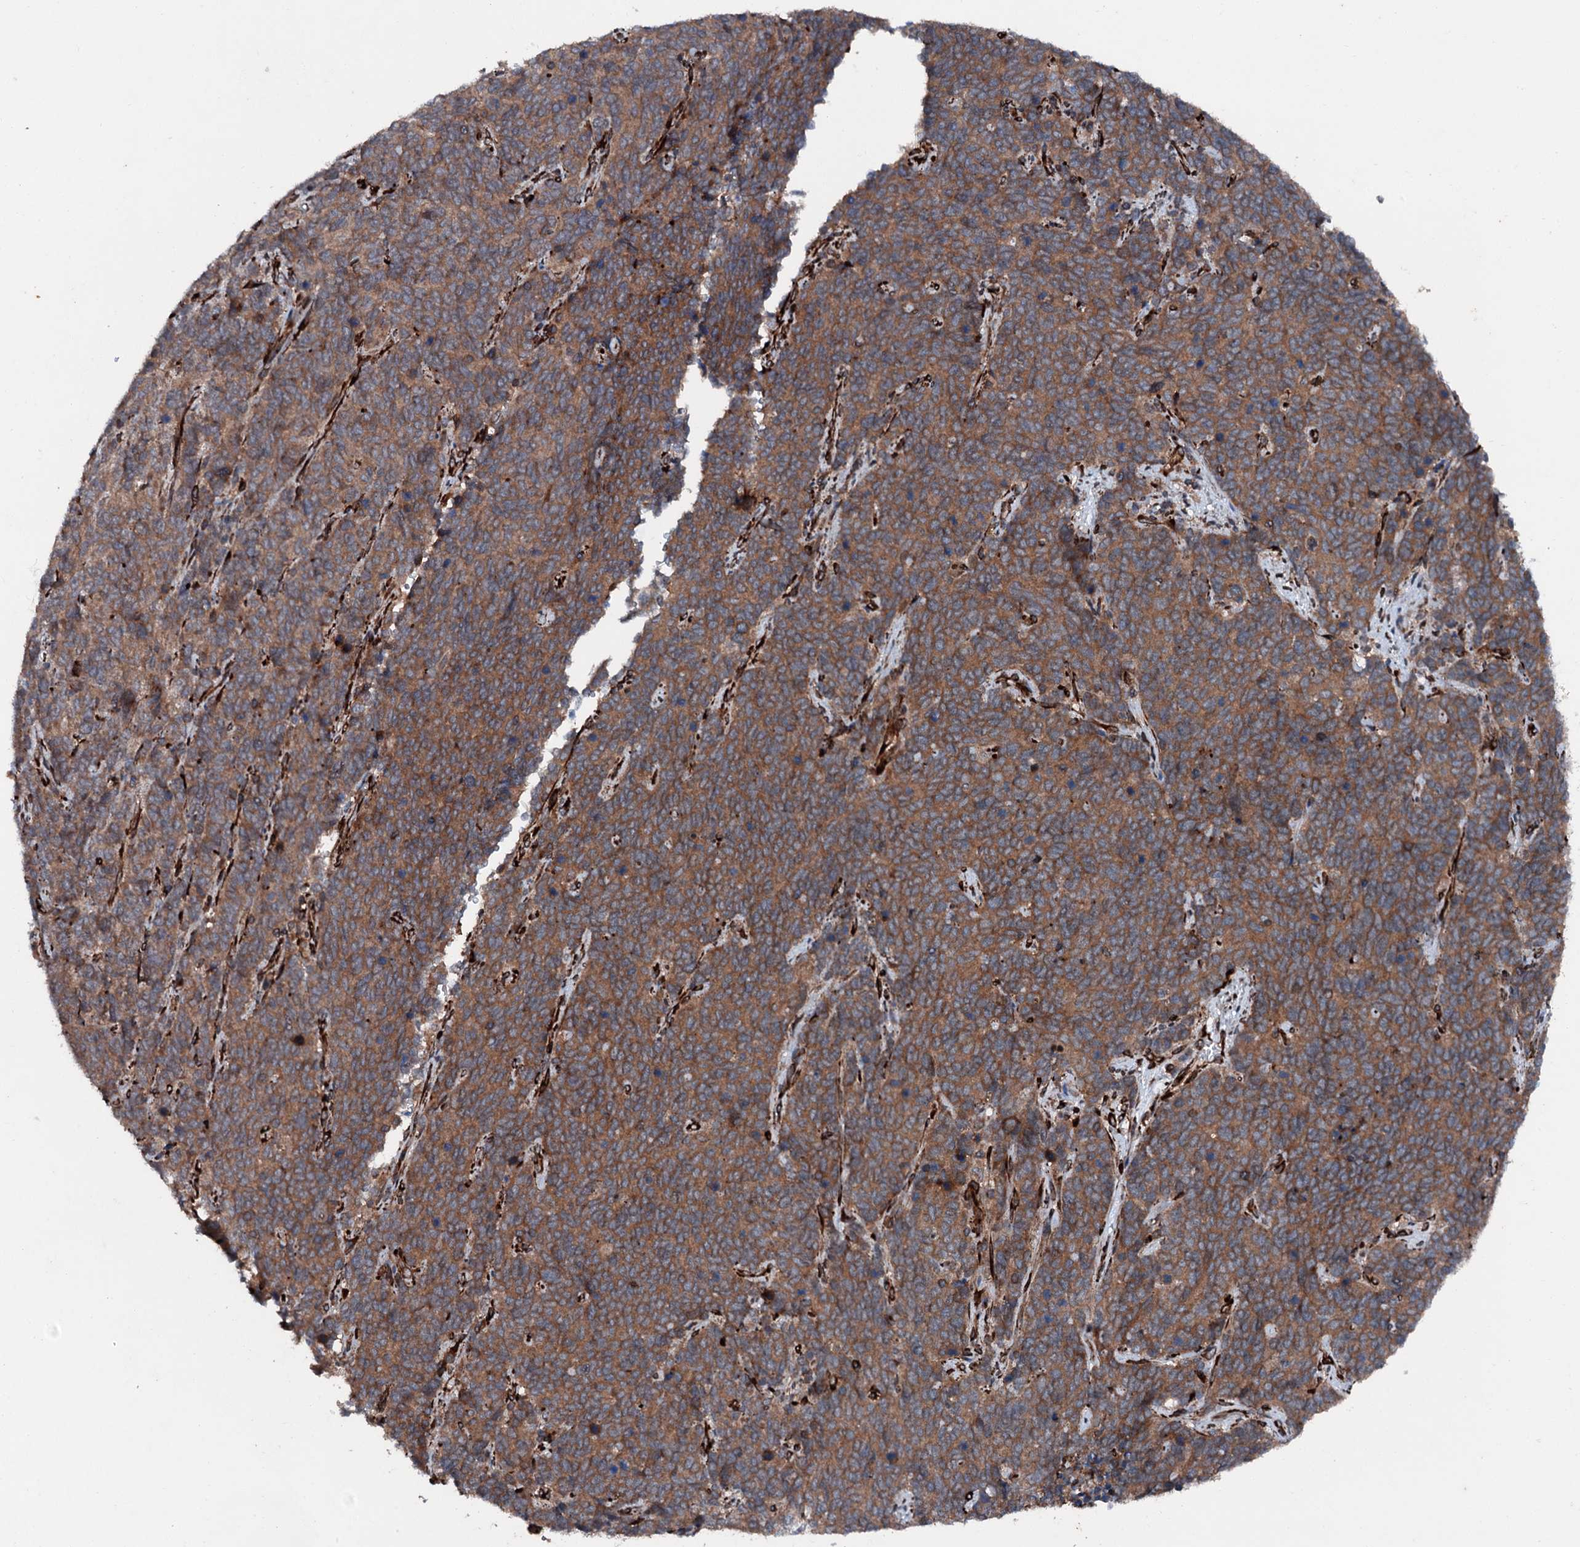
{"staining": {"intensity": "moderate", "quantity": ">75%", "location": "cytoplasmic/membranous"}, "tissue": "cervical cancer", "cell_type": "Tumor cells", "image_type": "cancer", "snomed": [{"axis": "morphology", "description": "Squamous cell carcinoma, NOS"}, {"axis": "topography", "description": "Cervix"}], "caption": "Protein expression analysis of cervical cancer (squamous cell carcinoma) exhibits moderate cytoplasmic/membranous expression in approximately >75% of tumor cells.", "gene": "DDIAS", "patient": {"sex": "female", "age": 60}}